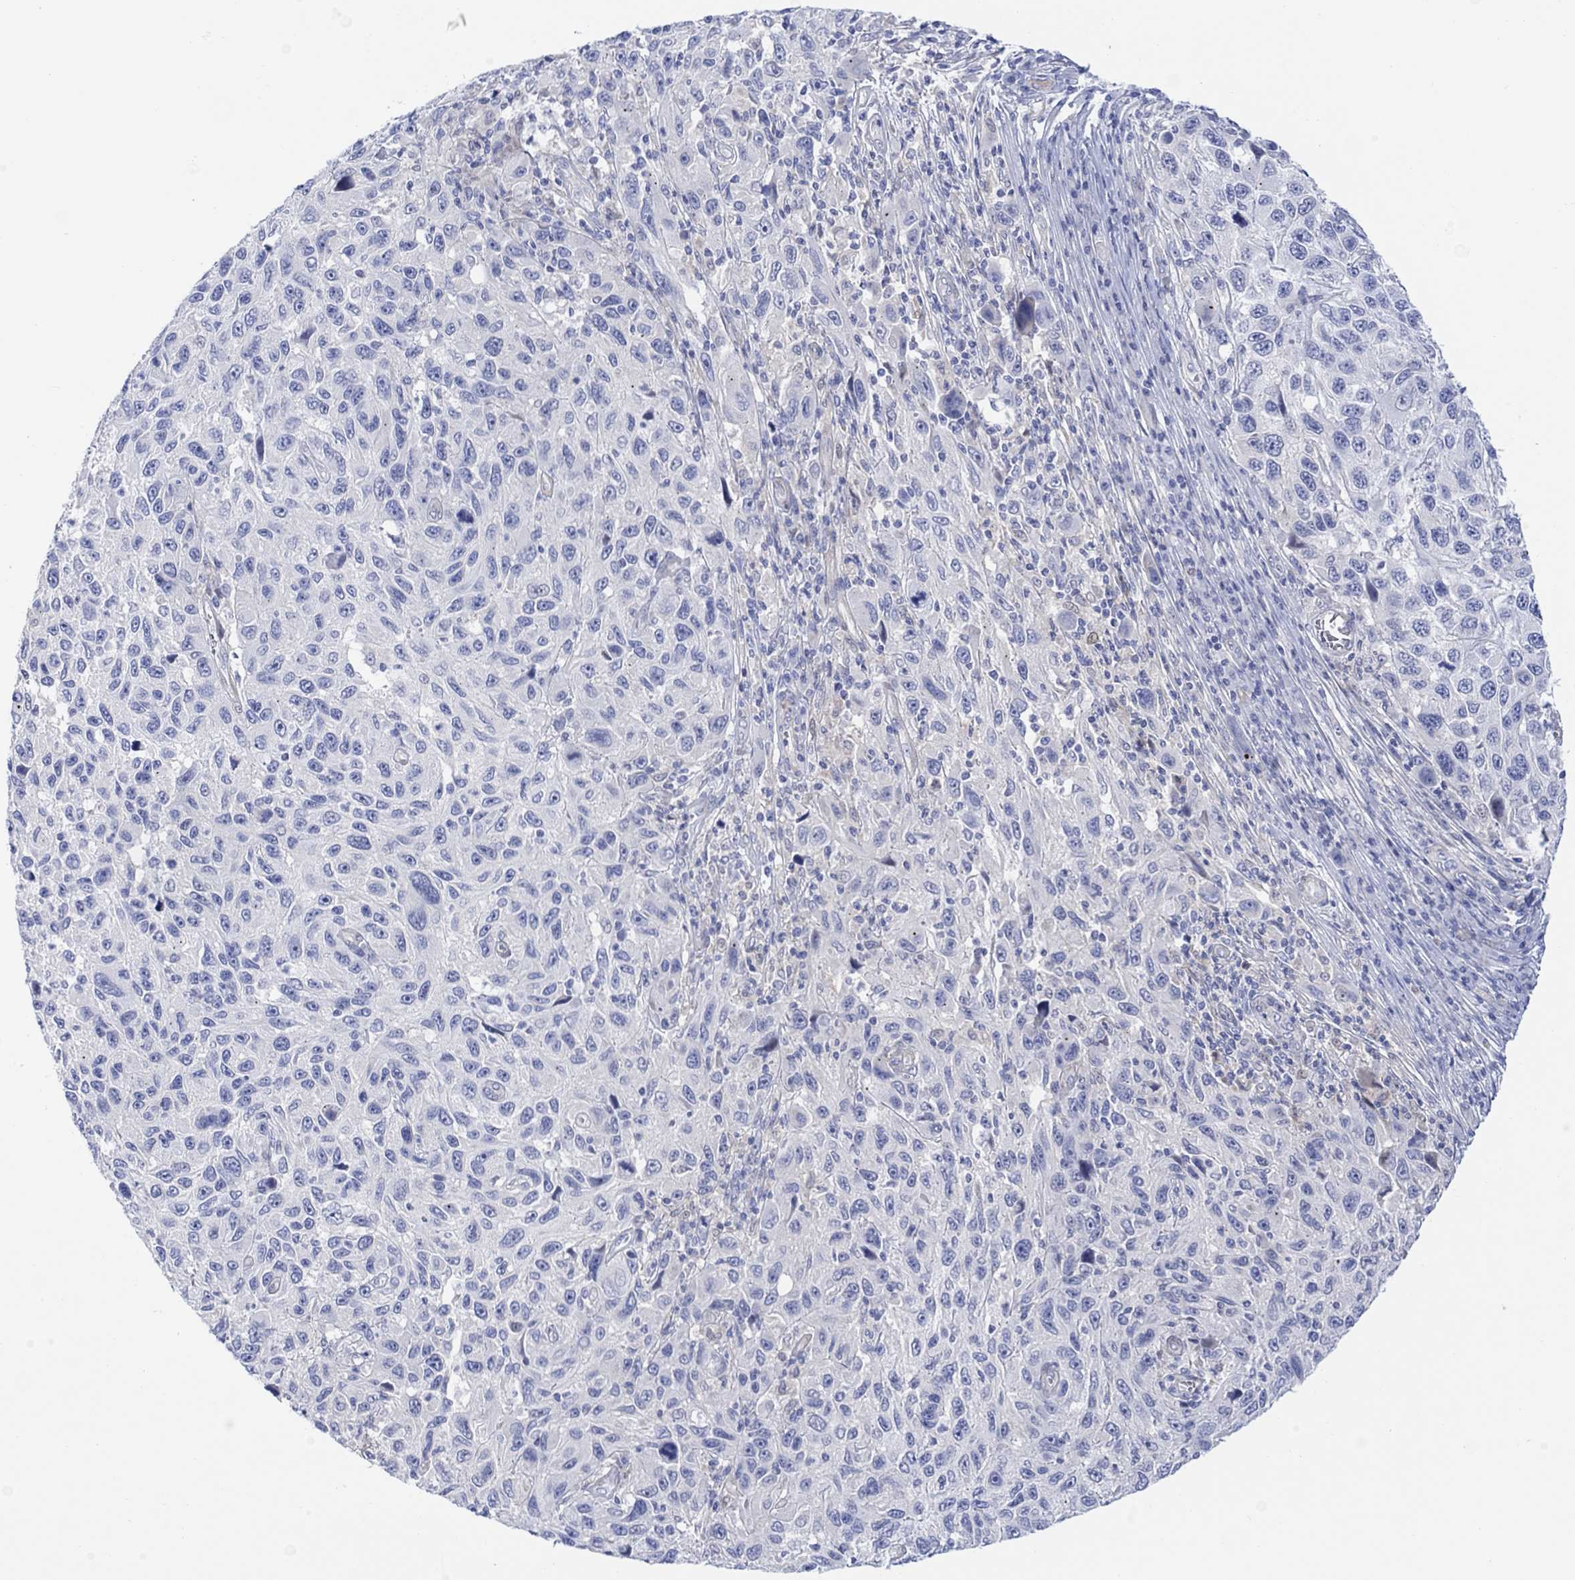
{"staining": {"intensity": "negative", "quantity": "none", "location": "none"}, "tissue": "melanoma", "cell_type": "Tumor cells", "image_type": "cancer", "snomed": [{"axis": "morphology", "description": "Malignant melanoma, NOS"}, {"axis": "topography", "description": "Skin"}], "caption": "The image demonstrates no significant expression in tumor cells of malignant melanoma.", "gene": "TLDC2", "patient": {"sex": "male", "age": 53}}